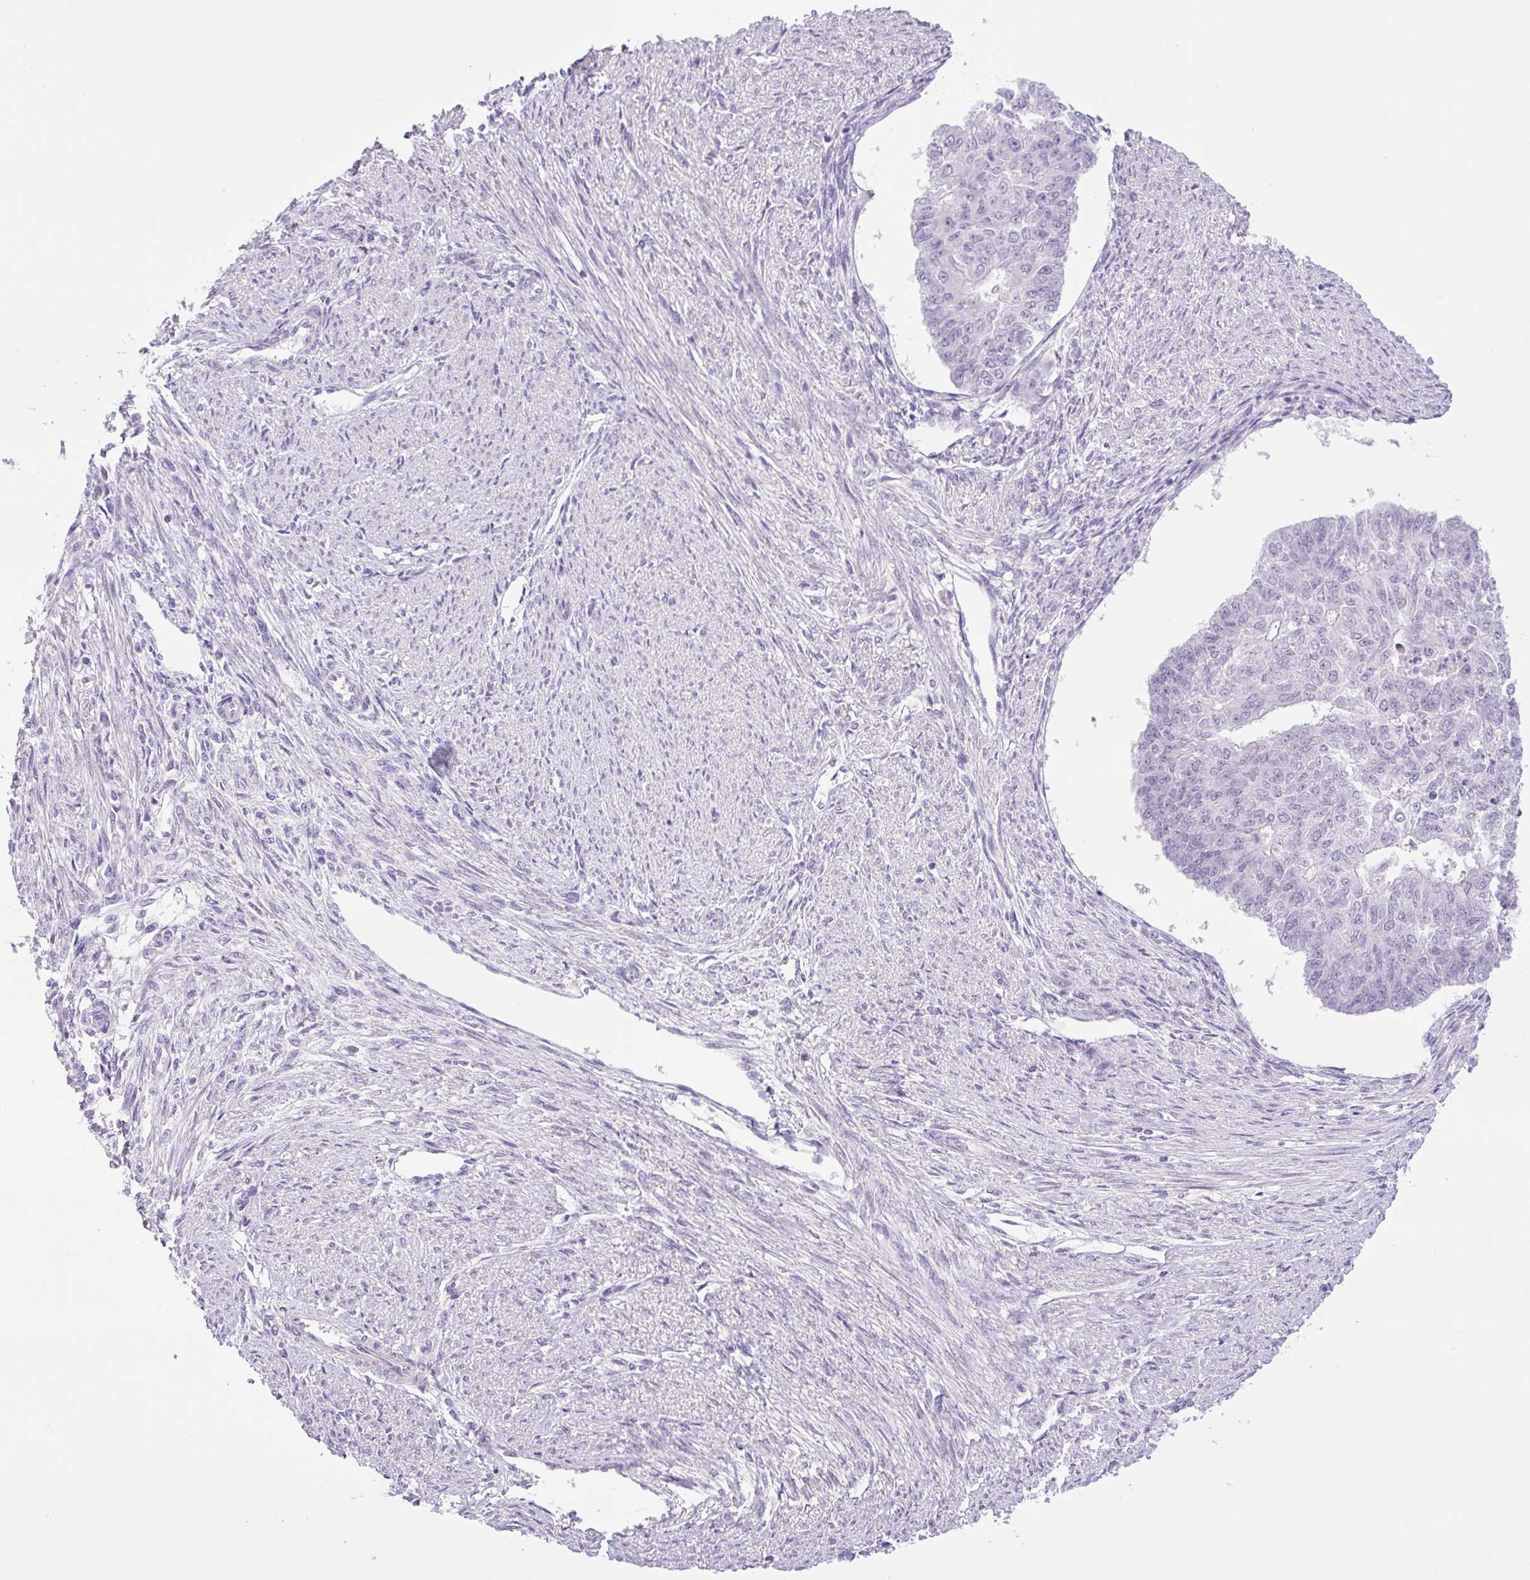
{"staining": {"intensity": "negative", "quantity": "none", "location": "none"}, "tissue": "endometrial cancer", "cell_type": "Tumor cells", "image_type": "cancer", "snomed": [{"axis": "morphology", "description": "Adenocarcinoma, NOS"}, {"axis": "topography", "description": "Endometrium"}], "caption": "High power microscopy photomicrograph of an immunohistochemistry histopathology image of endometrial cancer (adenocarcinoma), revealing no significant staining in tumor cells. (IHC, brightfield microscopy, high magnification).", "gene": "KPNA1", "patient": {"sex": "female", "age": 32}}